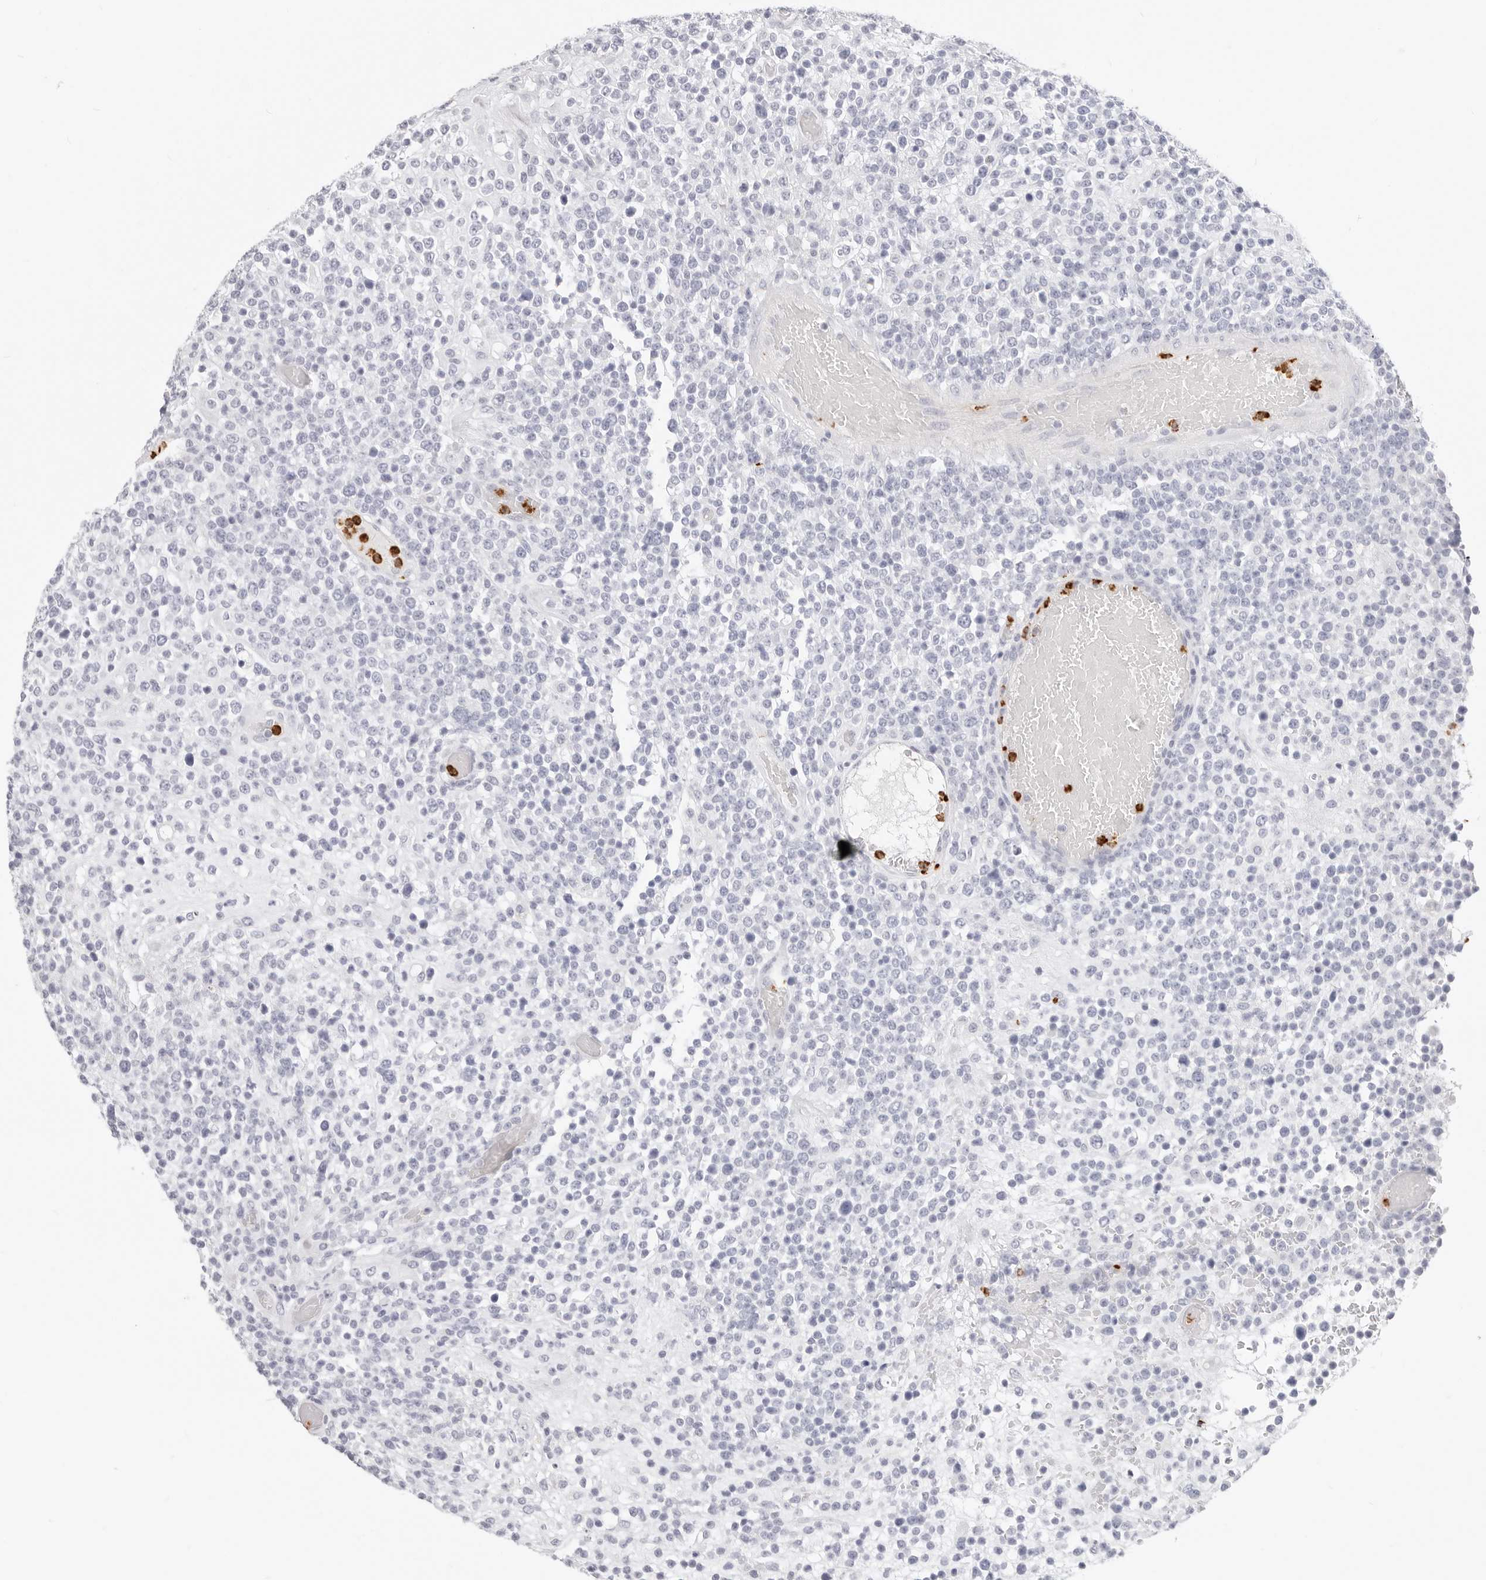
{"staining": {"intensity": "negative", "quantity": "none", "location": "none"}, "tissue": "lymphoma", "cell_type": "Tumor cells", "image_type": "cancer", "snomed": [{"axis": "morphology", "description": "Malignant lymphoma, non-Hodgkin's type, High grade"}, {"axis": "topography", "description": "Colon"}], "caption": "Lymphoma stained for a protein using IHC displays no staining tumor cells.", "gene": "CAMP", "patient": {"sex": "female", "age": 53}}